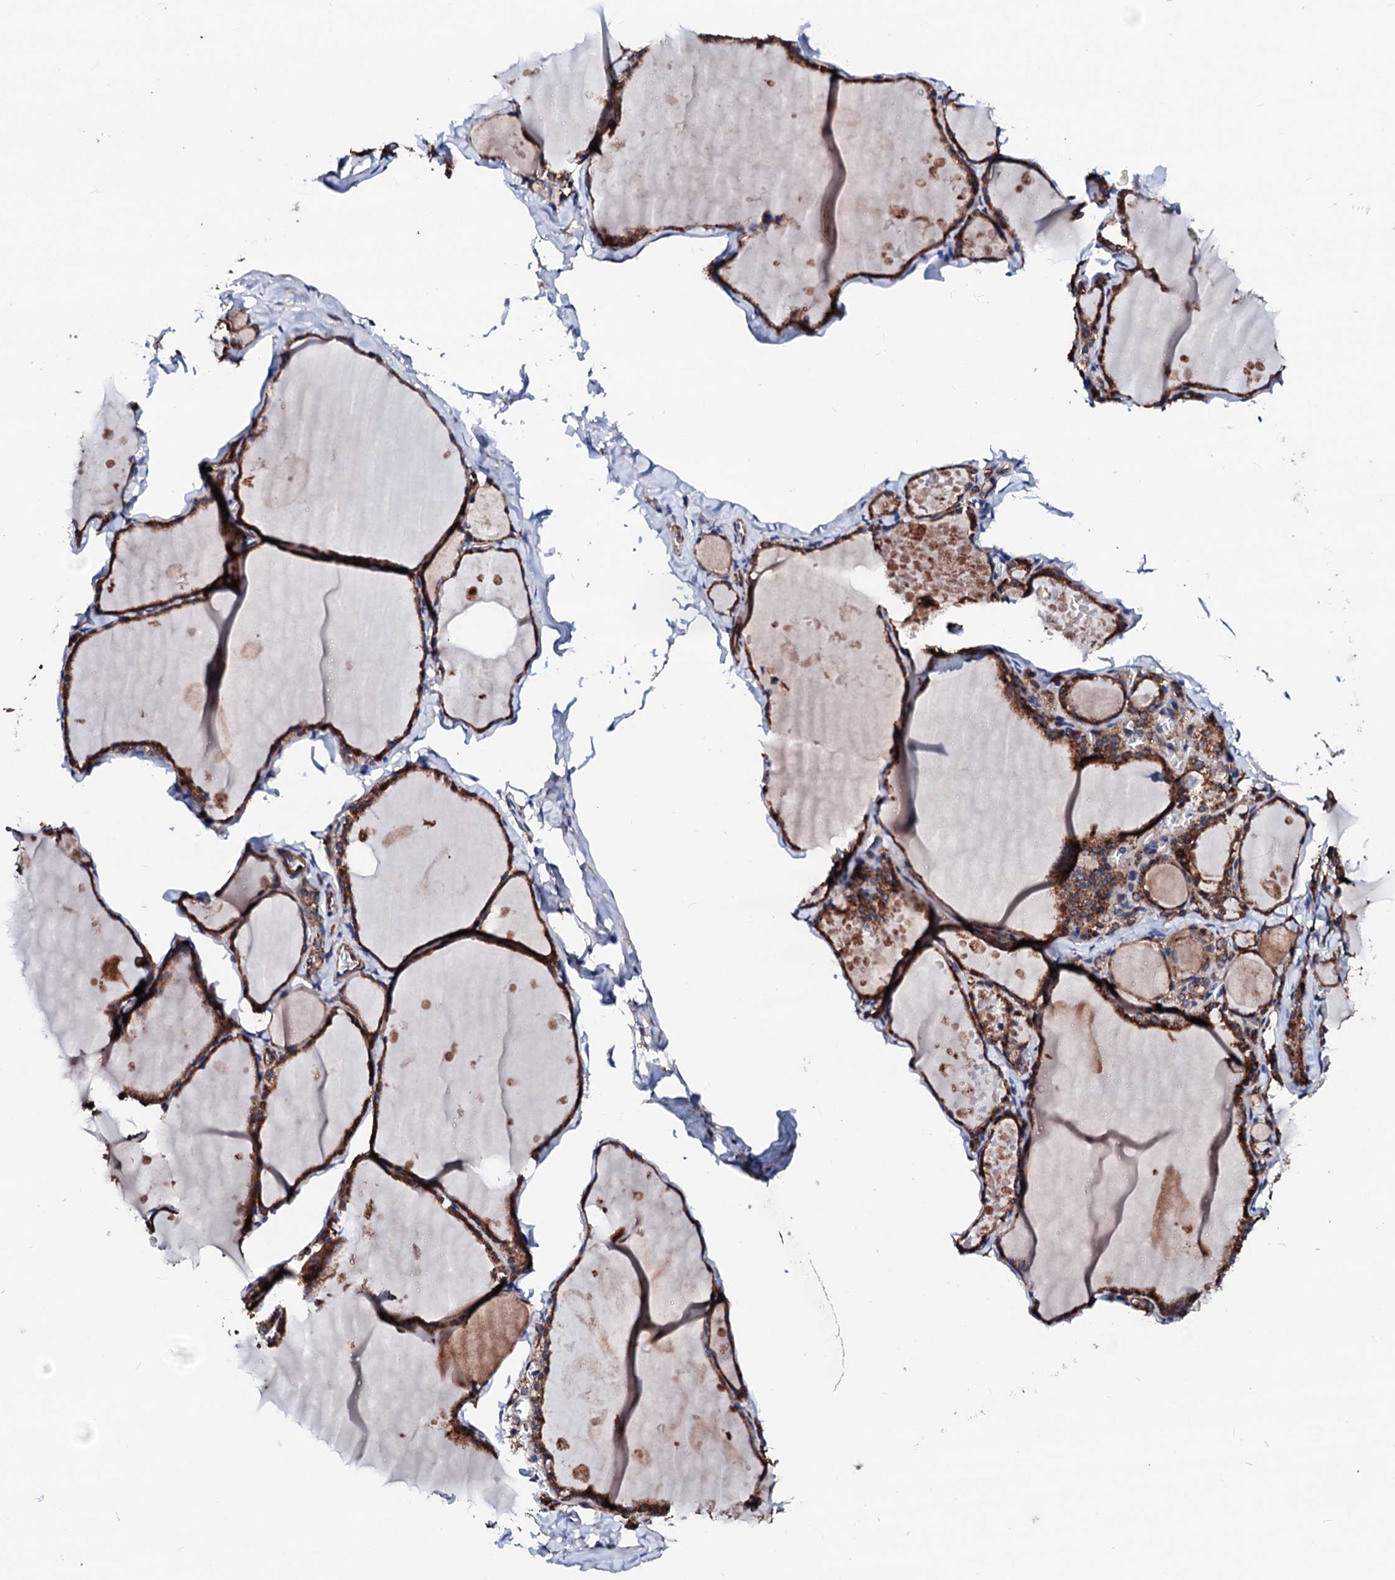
{"staining": {"intensity": "moderate", "quantity": ">75%", "location": "cytoplasmic/membranous"}, "tissue": "thyroid gland", "cell_type": "Glandular cells", "image_type": "normal", "snomed": [{"axis": "morphology", "description": "Normal tissue, NOS"}, {"axis": "topography", "description": "Thyroid gland"}], "caption": "Immunohistochemistry (IHC) of benign human thyroid gland displays medium levels of moderate cytoplasmic/membranous positivity in approximately >75% of glandular cells.", "gene": "TBCEL", "patient": {"sex": "male", "age": 56}}